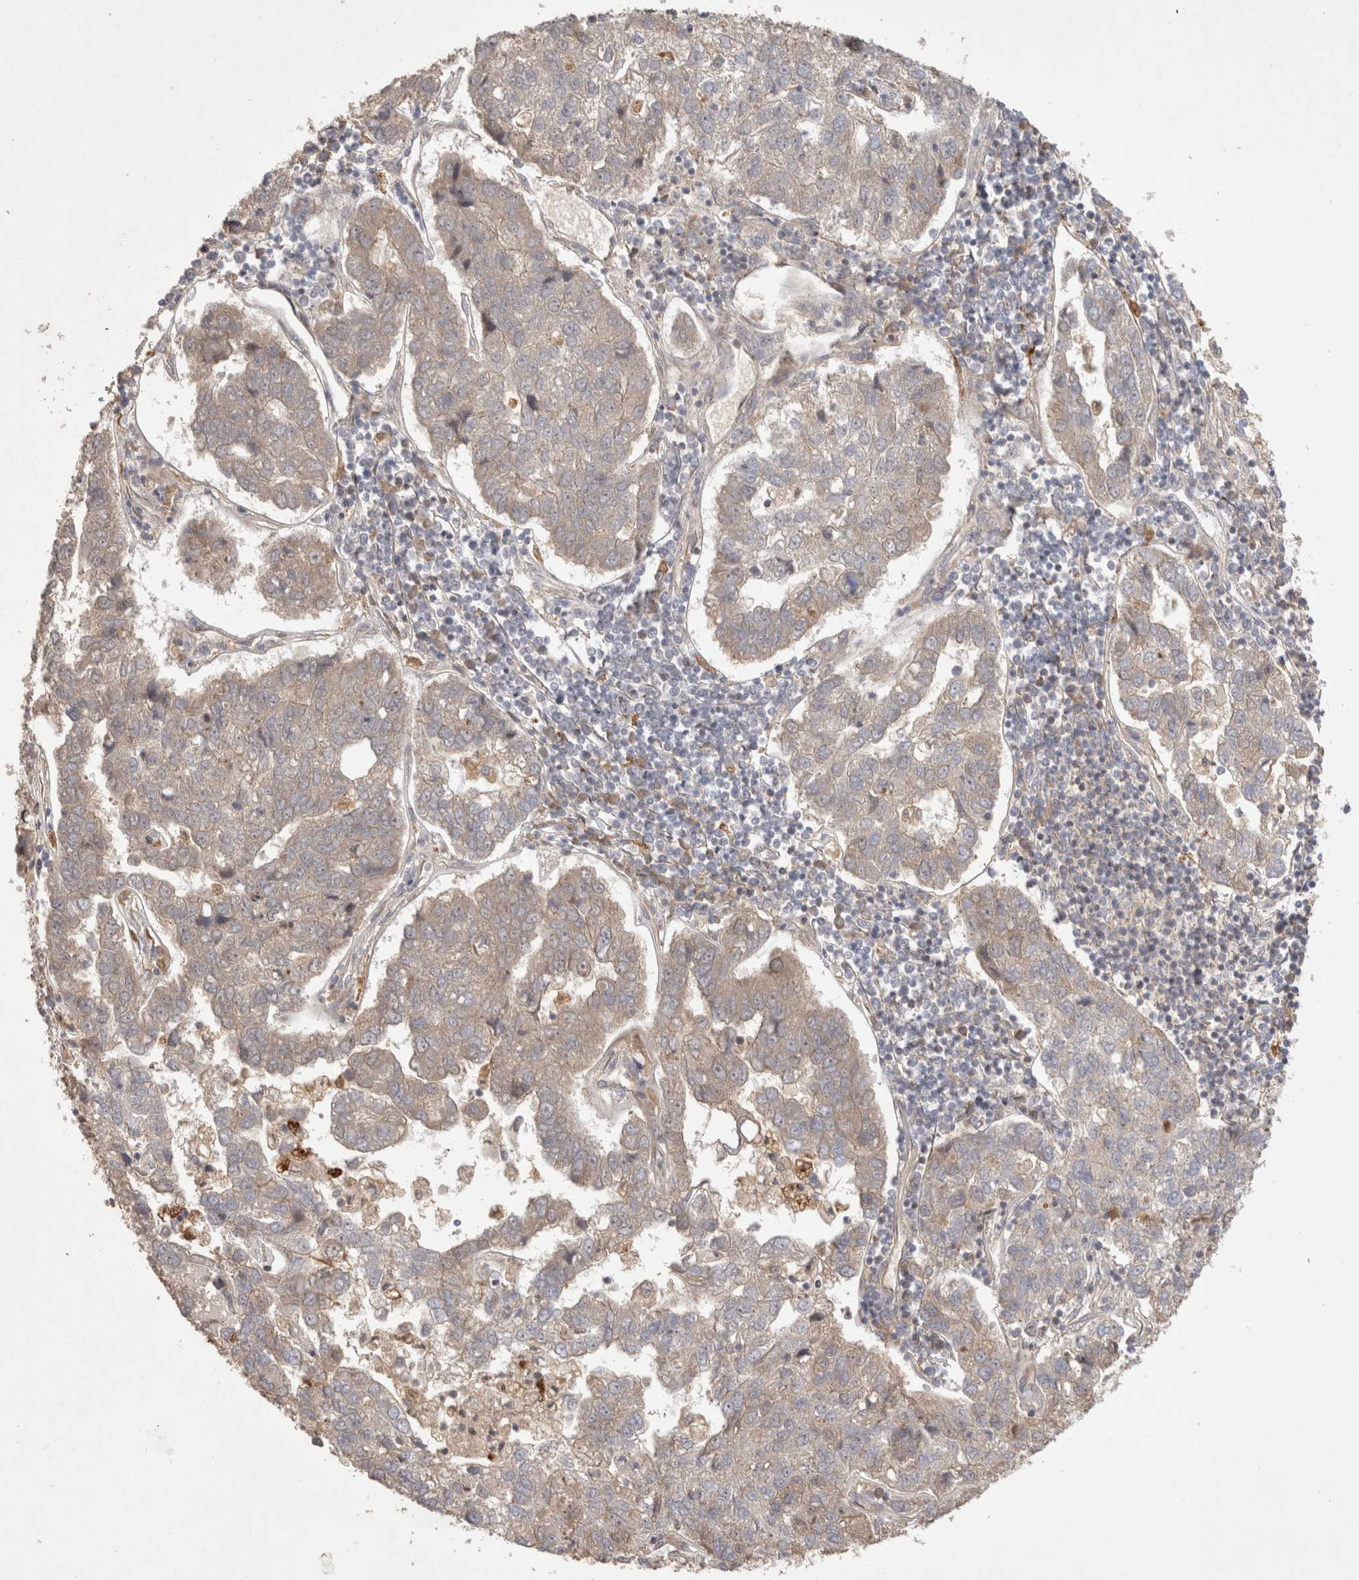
{"staining": {"intensity": "weak", "quantity": "<25%", "location": "cytoplasmic/membranous"}, "tissue": "pancreatic cancer", "cell_type": "Tumor cells", "image_type": "cancer", "snomed": [{"axis": "morphology", "description": "Adenocarcinoma, NOS"}, {"axis": "topography", "description": "Pancreas"}], "caption": "DAB immunohistochemical staining of human adenocarcinoma (pancreatic) displays no significant staining in tumor cells.", "gene": "PPP1R42", "patient": {"sex": "female", "age": 61}}